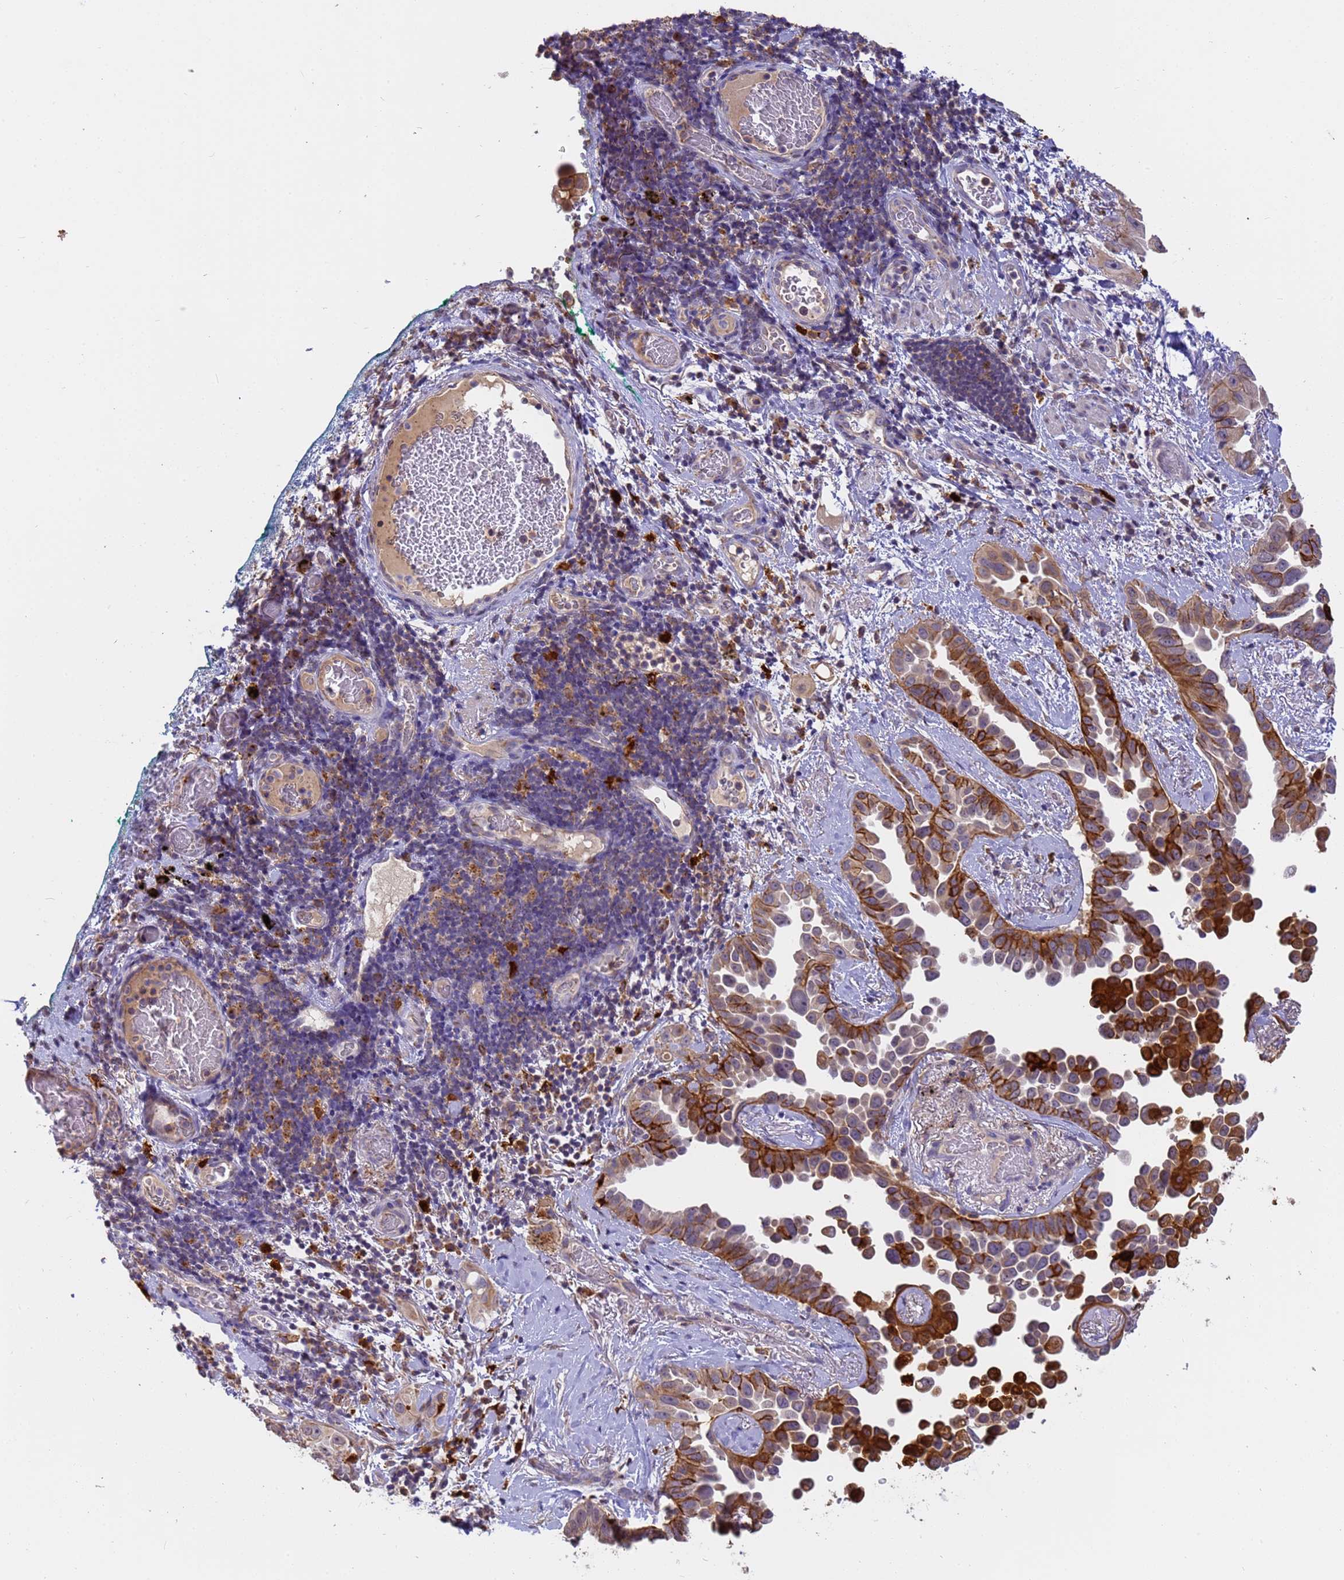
{"staining": {"intensity": "strong", "quantity": ">75%", "location": "cytoplasmic/membranous"}, "tissue": "lung cancer", "cell_type": "Tumor cells", "image_type": "cancer", "snomed": [{"axis": "morphology", "description": "Adenocarcinoma, NOS"}, {"axis": "topography", "description": "Lung"}], "caption": "Immunohistochemical staining of lung adenocarcinoma exhibits high levels of strong cytoplasmic/membranous expression in about >75% of tumor cells. The staining was performed using DAB (3,3'-diaminobenzidine), with brown indicating positive protein expression. Nuclei are stained blue with hematoxylin.", "gene": "M6PR", "patient": {"sex": "female", "age": 67}}